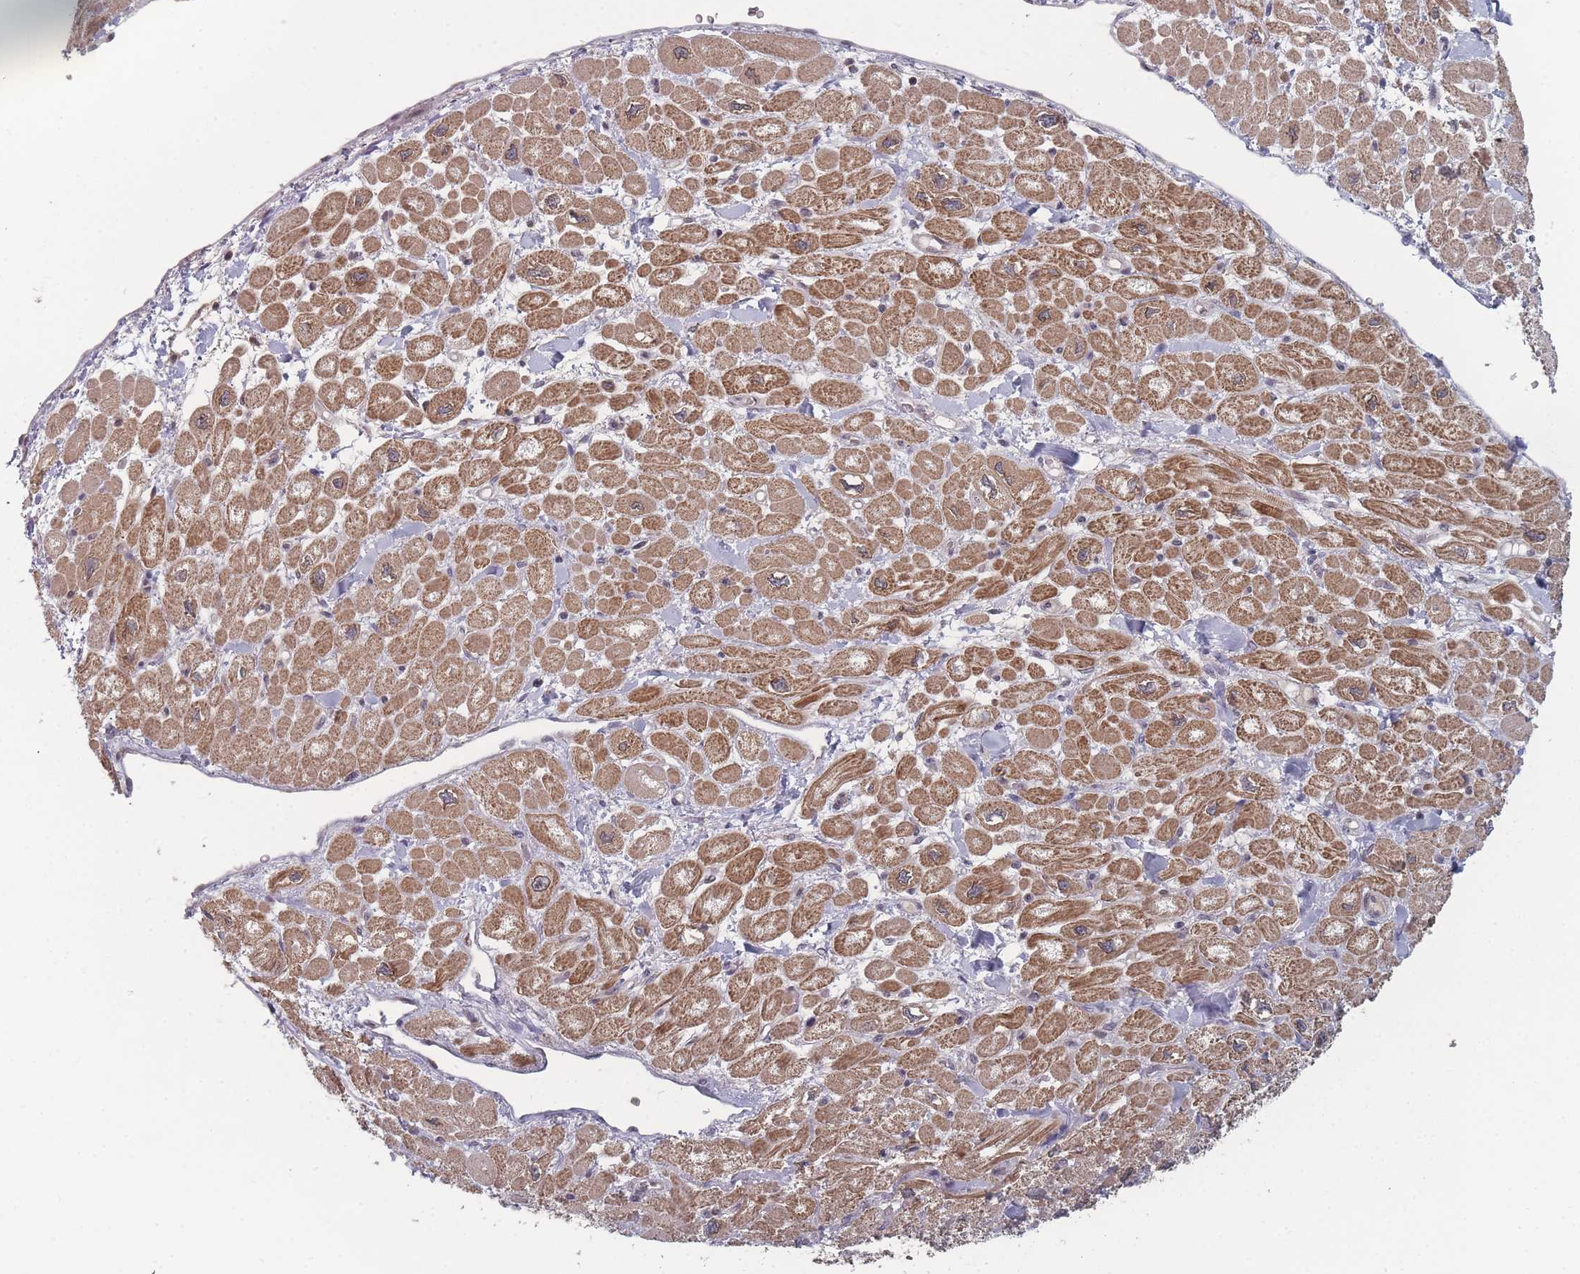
{"staining": {"intensity": "moderate", "quantity": ">75%", "location": "cytoplasmic/membranous"}, "tissue": "heart muscle", "cell_type": "Cardiomyocytes", "image_type": "normal", "snomed": [{"axis": "morphology", "description": "Normal tissue, NOS"}, {"axis": "topography", "description": "Heart"}], "caption": "The micrograph demonstrates immunohistochemical staining of unremarkable heart muscle. There is moderate cytoplasmic/membranous positivity is seen in about >75% of cardiomyocytes.", "gene": "TBC1D25", "patient": {"sex": "male", "age": 65}}